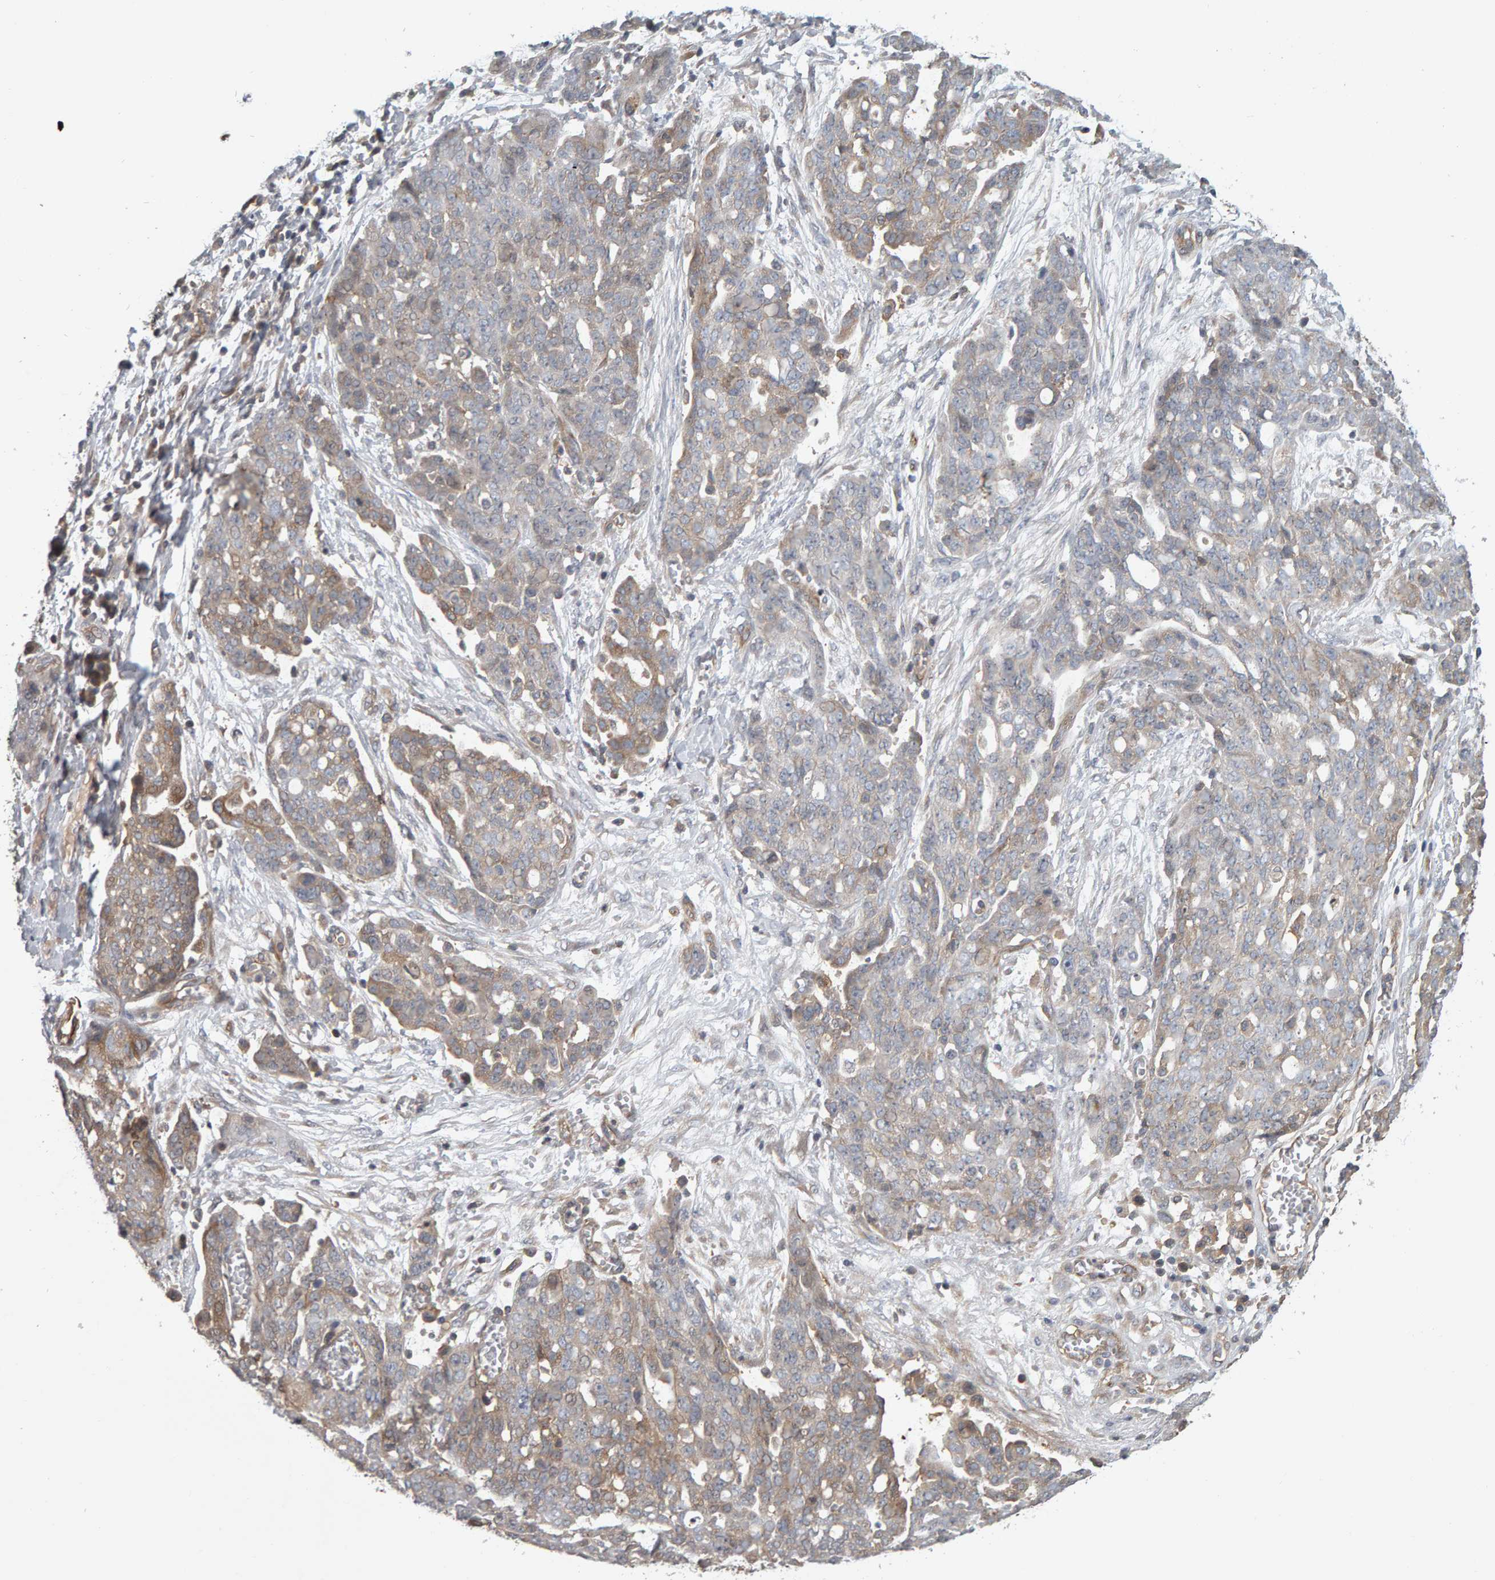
{"staining": {"intensity": "weak", "quantity": "25%-75%", "location": "cytoplasmic/membranous"}, "tissue": "ovarian cancer", "cell_type": "Tumor cells", "image_type": "cancer", "snomed": [{"axis": "morphology", "description": "Cystadenocarcinoma, serous, NOS"}, {"axis": "topography", "description": "Soft tissue"}, {"axis": "topography", "description": "Ovary"}], "caption": "IHC of ovarian cancer shows low levels of weak cytoplasmic/membranous expression in approximately 25%-75% of tumor cells.", "gene": "C9orf72", "patient": {"sex": "female", "age": 57}}